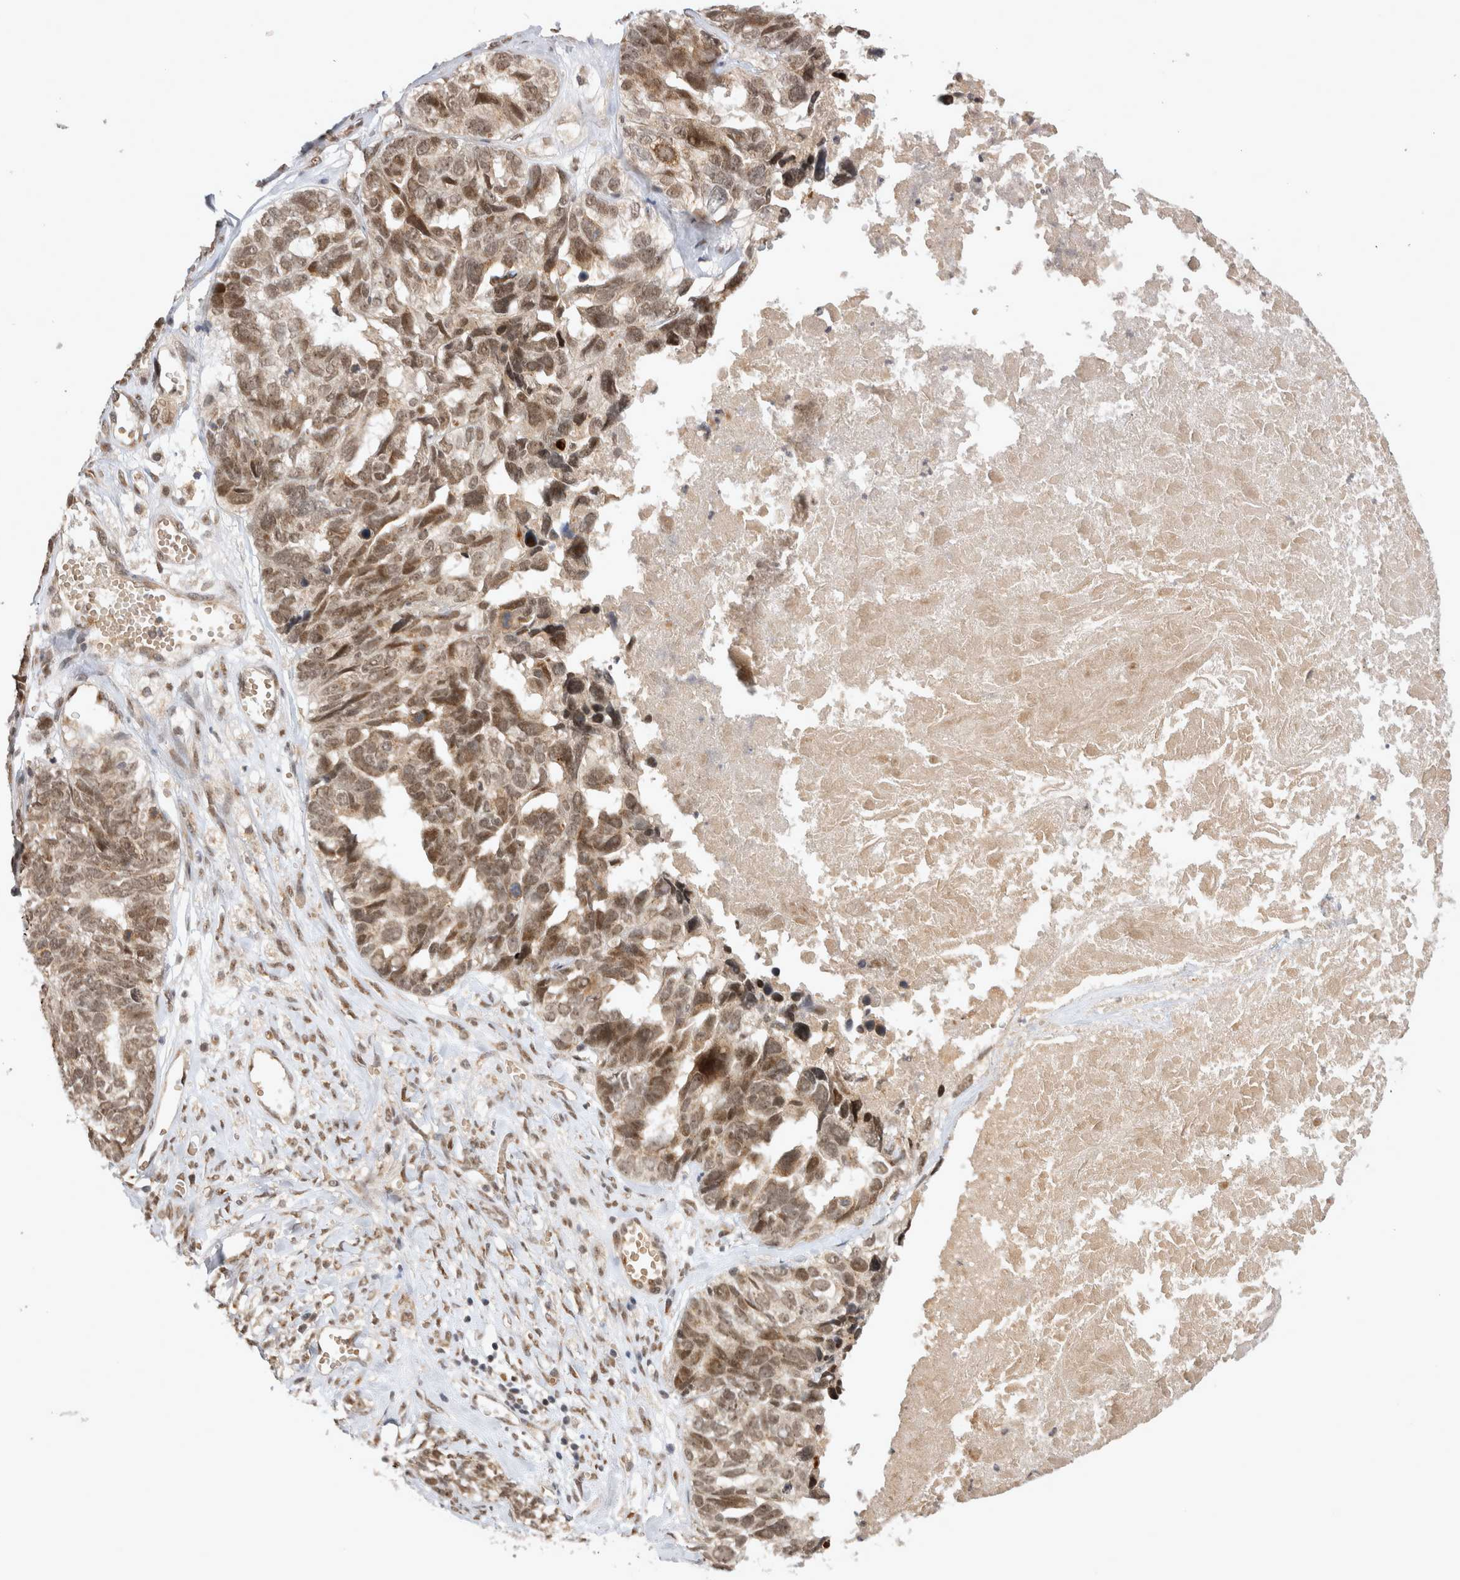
{"staining": {"intensity": "moderate", "quantity": ">75%", "location": "cytoplasmic/membranous,nuclear"}, "tissue": "ovarian cancer", "cell_type": "Tumor cells", "image_type": "cancer", "snomed": [{"axis": "morphology", "description": "Cystadenocarcinoma, serous, NOS"}, {"axis": "topography", "description": "Ovary"}], "caption": "Brown immunohistochemical staining in ovarian cancer (serous cystadenocarcinoma) displays moderate cytoplasmic/membranous and nuclear positivity in approximately >75% of tumor cells. (brown staining indicates protein expression, while blue staining denotes nuclei).", "gene": "TMEM65", "patient": {"sex": "female", "age": 79}}